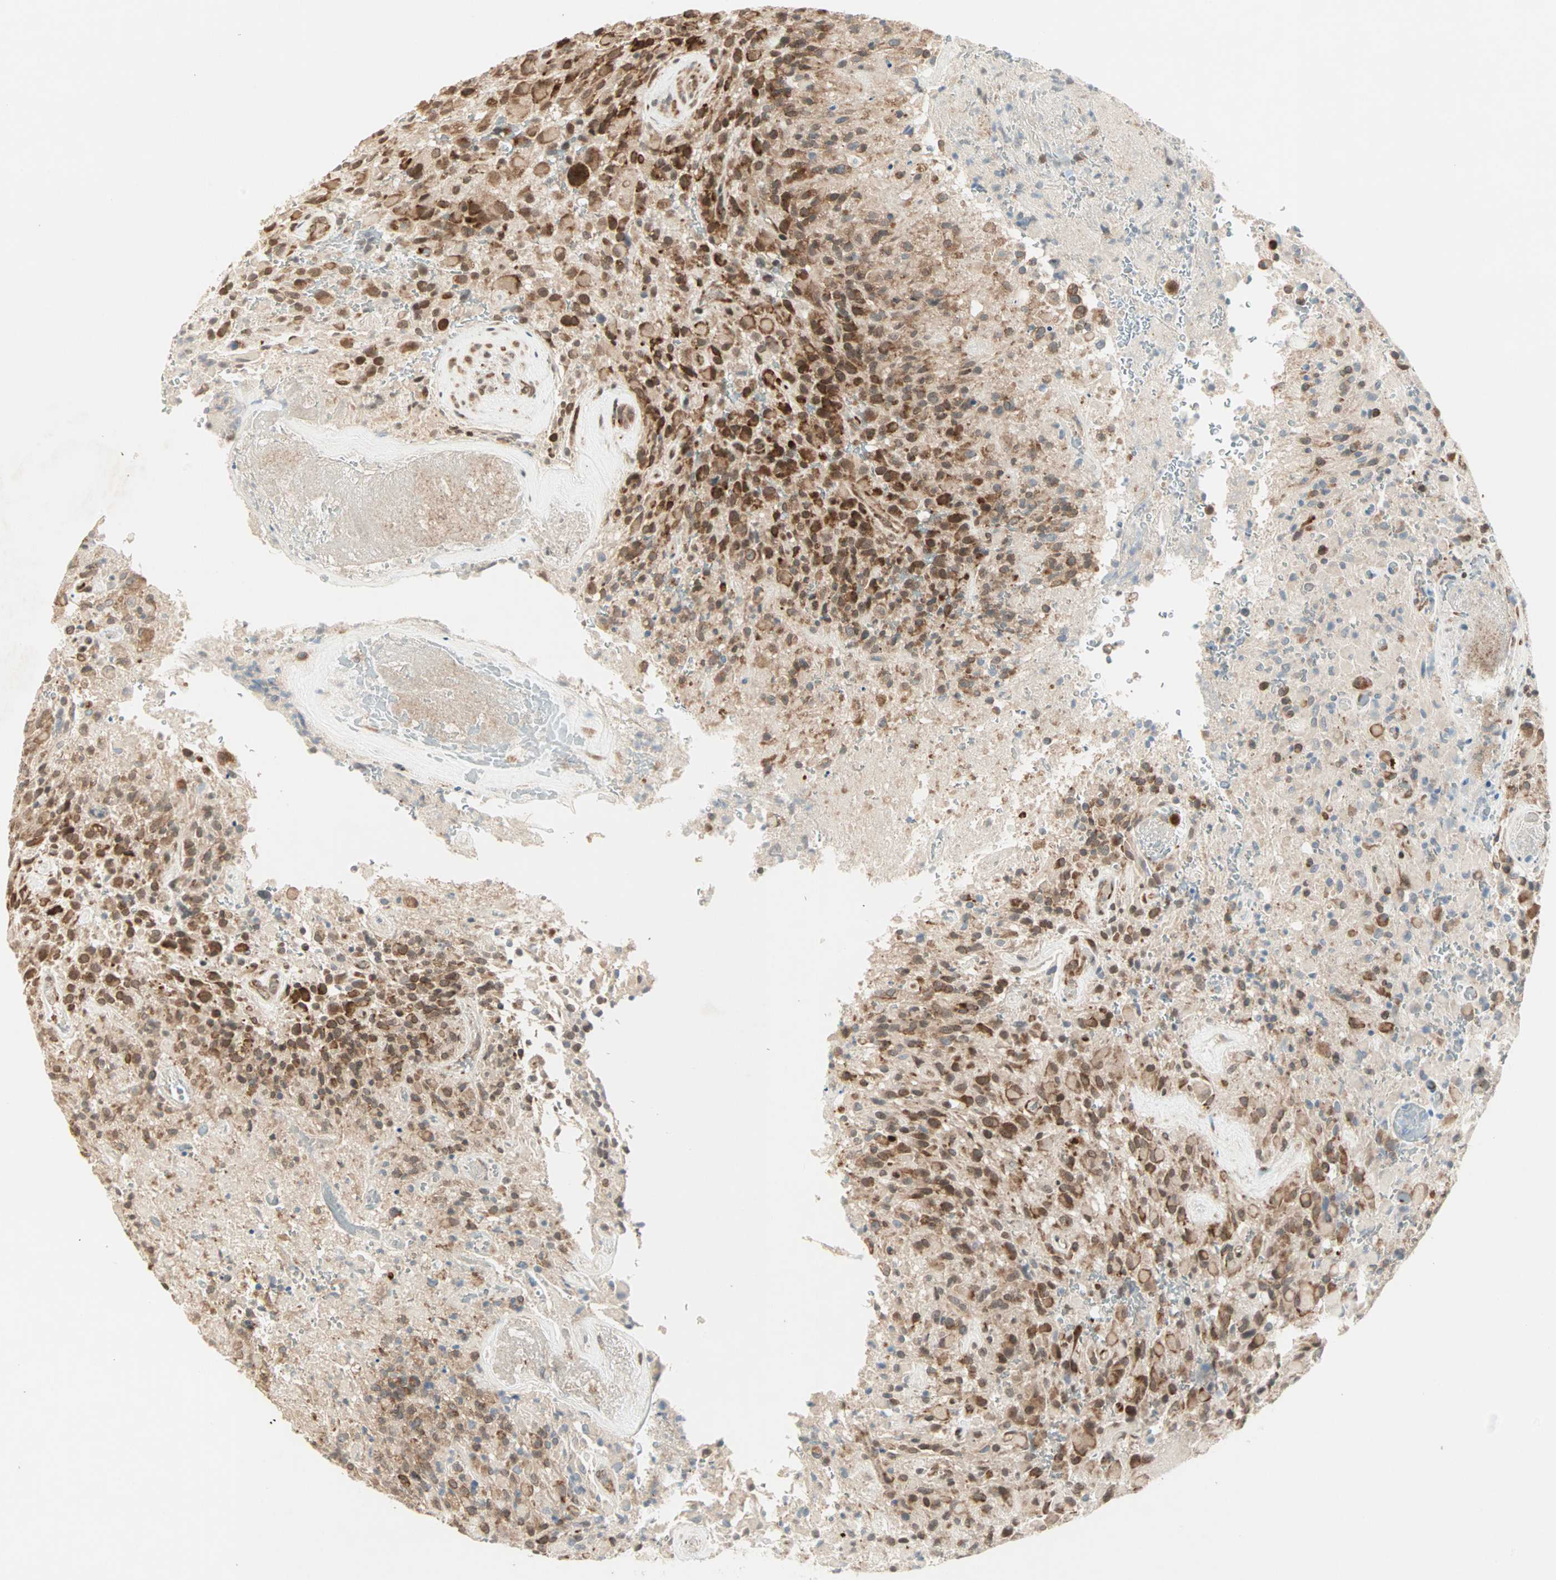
{"staining": {"intensity": "moderate", "quantity": ">75%", "location": "cytoplasmic/membranous"}, "tissue": "glioma", "cell_type": "Tumor cells", "image_type": "cancer", "snomed": [{"axis": "morphology", "description": "Glioma, malignant, High grade"}, {"axis": "topography", "description": "Brain"}], "caption": "Immunohistochemical staining of high-grade glioma (malignant) exhibits moderate cytoplasmic/membranous protein staining in approximately >75% of tumor cells. (DAB (3,3'-diaminobenzidine) IHC, brown staining for protein, blue staining for nuclei).", "gene": "ZNF37A", "patient": {"sex": "male", "age": 71}}